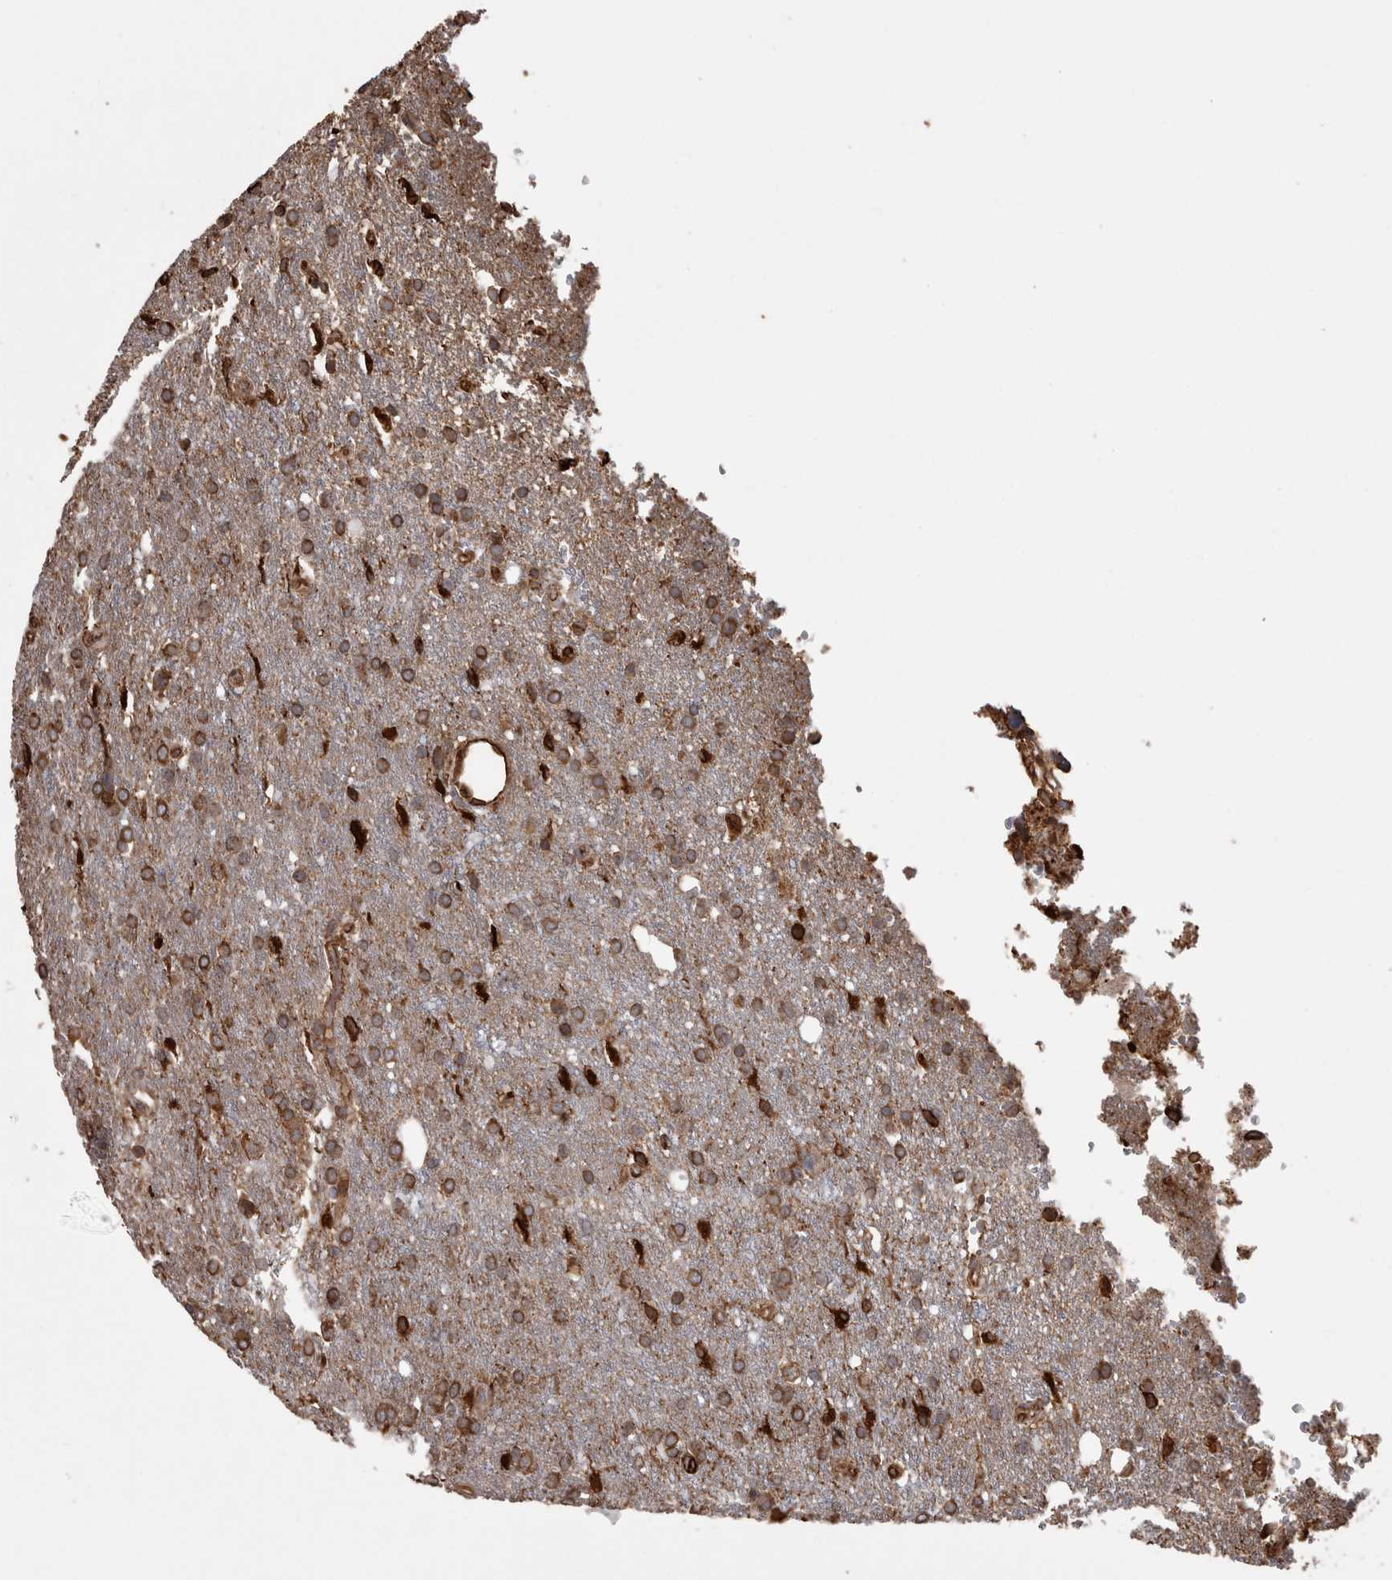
{"staining": {"intensity": "moderate", "quantity": "25%-75%", "location": "cytoplasmic/membranous"}, "tissue": "glioma", "cell_type": "Tumor cells", "image_type": "cancer", "snomed": [{"axis": "morphology", "description": "Glioma, malignant, High grade"}, {"axis": "topography", "description": "Brain"}], "caption": "This is a photomicrograph of immunohistochemistry (IHC) staining of malignant high-grade glioma, which shows moderate expression in the cytoplasmic/membranous of tumor cells.", "gene": "PON2", "patient": {"sex": "female", "age": 58}}